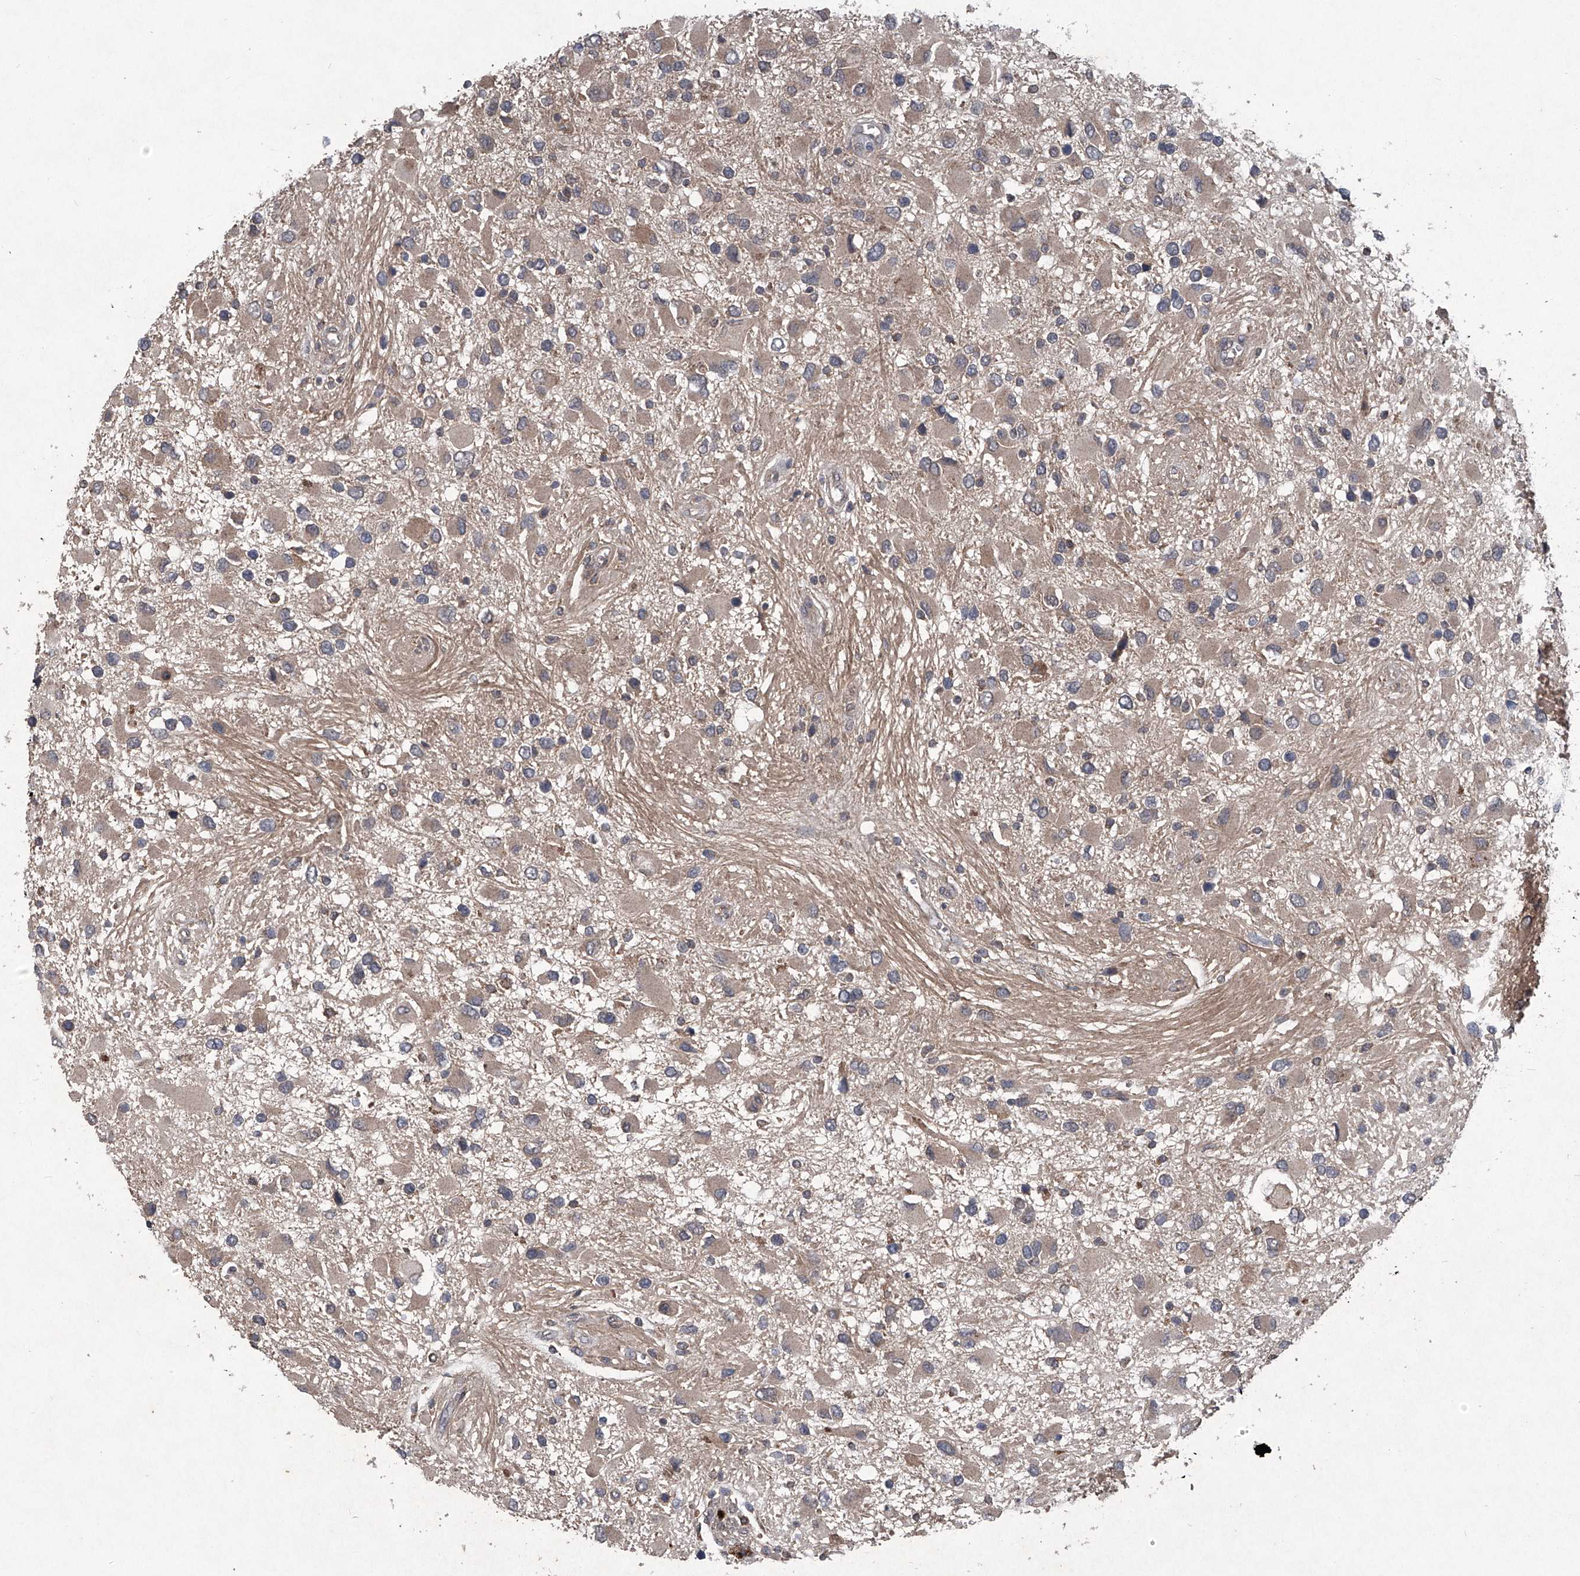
{"staining": {"intensity": "moderate", "quantity": ">75%", "location": "cytoplasmic/membranous"}, "tissue": "glioma", "cell_type": "Tumor cells", "image_type": "cancer", "snomed": [{"axis": "morphology", "description": "Glioma, malignant, High grade"}, {"axis": "topography", "description": "Brain"}], "caption": "High-power microscopy captured an IHC photomicrograph of malignant high-grade glioma, revealing moderate cytoplasmic/membranous expression in approximately >75% of tumor cells.", "gene": "SUMF2", "patient": {"sex": "male", "age": 53}}